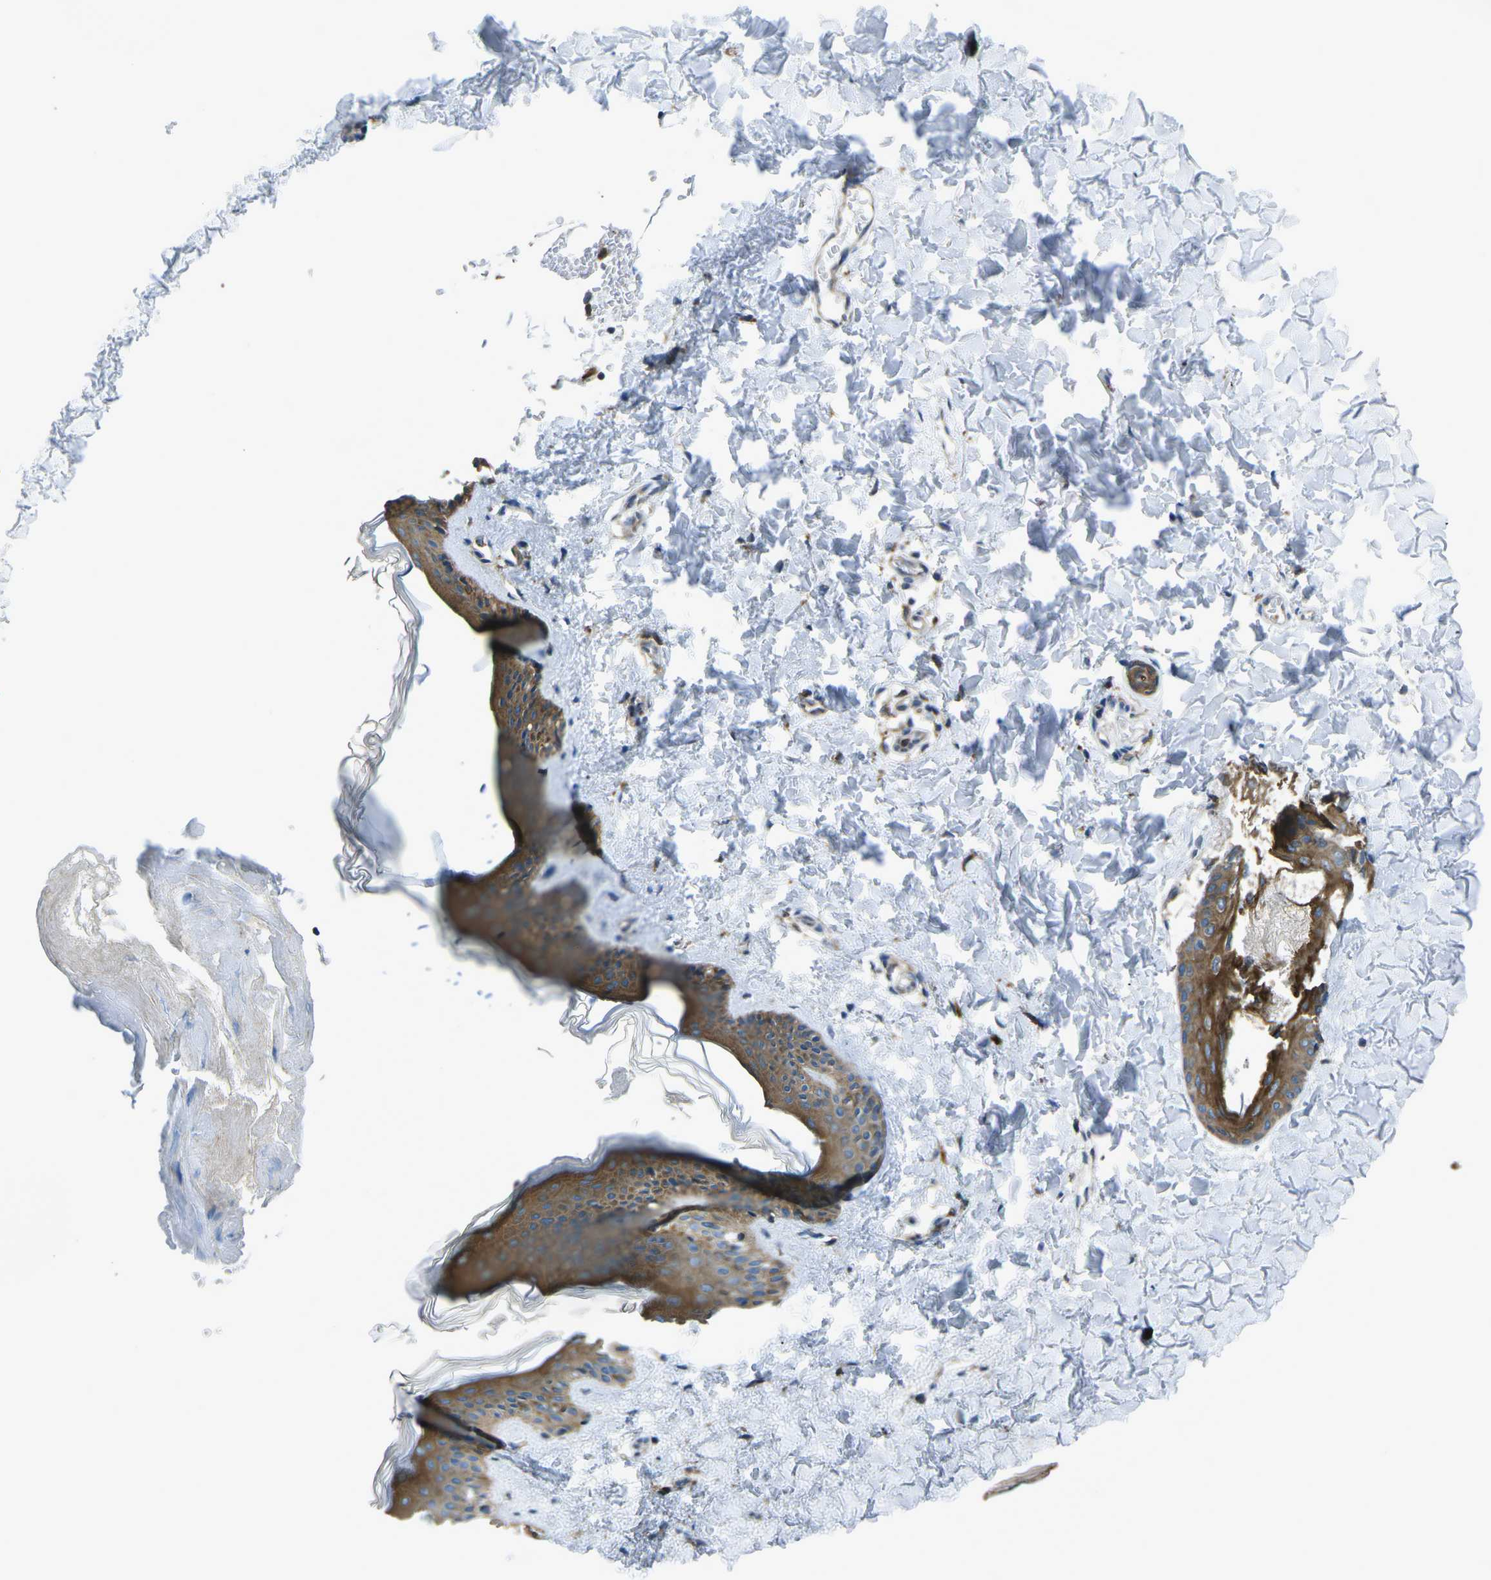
{"staining": {"intensity": "negative", "quantity": "none", "location": "none"}, "tissue": "skin", "cell_type": "Fibroblasts", "image_type": "normal", "snomed": [{"axis": "morphology", "description": "Normal tissue, NOS"}, {"axis": "topography", "description": "Skin"}], "caption": "Immunohistochemistry (IHC) image of benign skin: human skin stained with DAB (3,3'-diaminobenzidine) demonstrates no significant protein positivity in fibroblasts.", "gene": "CDK17", "patient": {"sex": "female", "age": 41}}